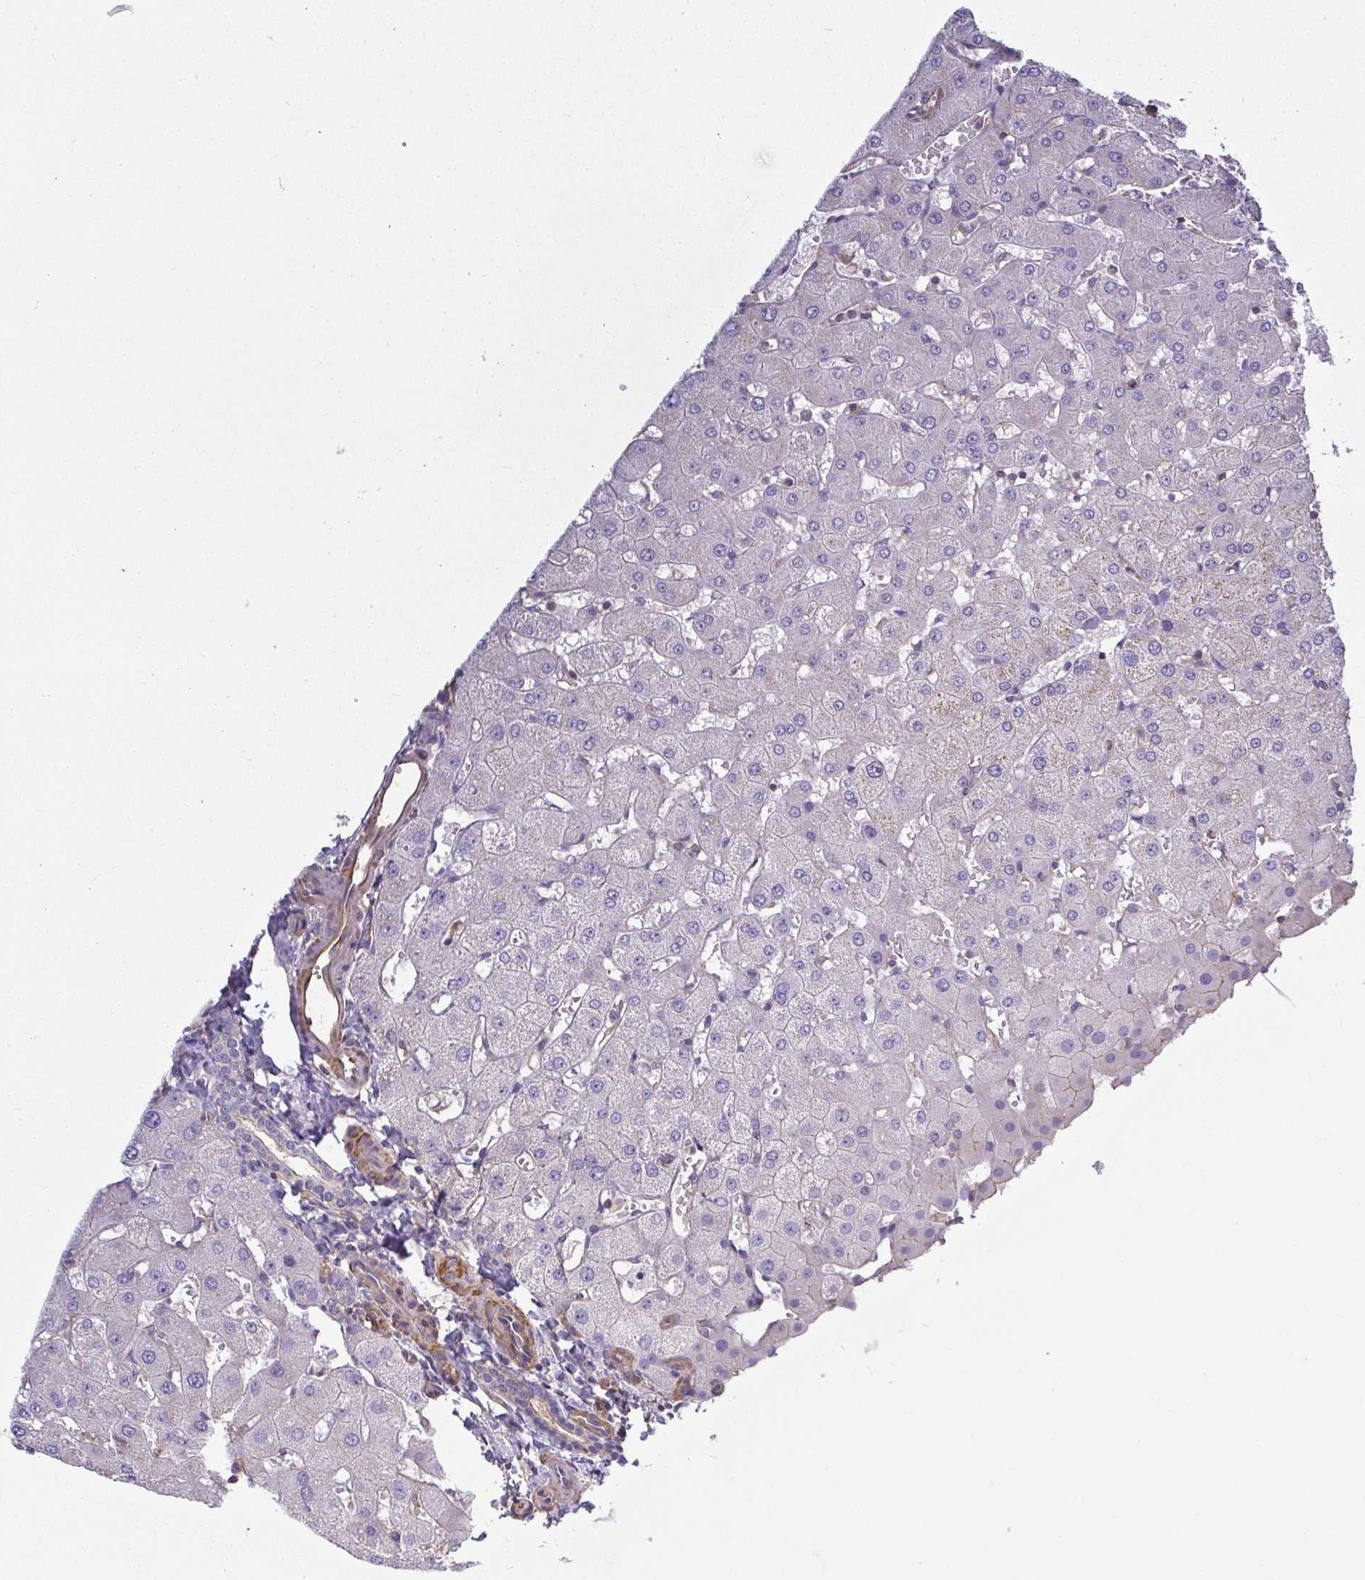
{"staining": {"intensity": "negative", "quantity": "none", "location": "none"}, "tissue": "liver", "cell_type": "Cholangiocytes", "image_type": "normal", "snomed": [{"axis": "morphology", "description": "Normal tissue, NOS"}, {"axis": "topography", "description": "Liver"}], "caption": "DAB immunohistochemical staining of normal liver demonstrates no significant expression in cholangiocytes.", "gene": "MYL1", "patient": {"sex": "female", "age": 63}}